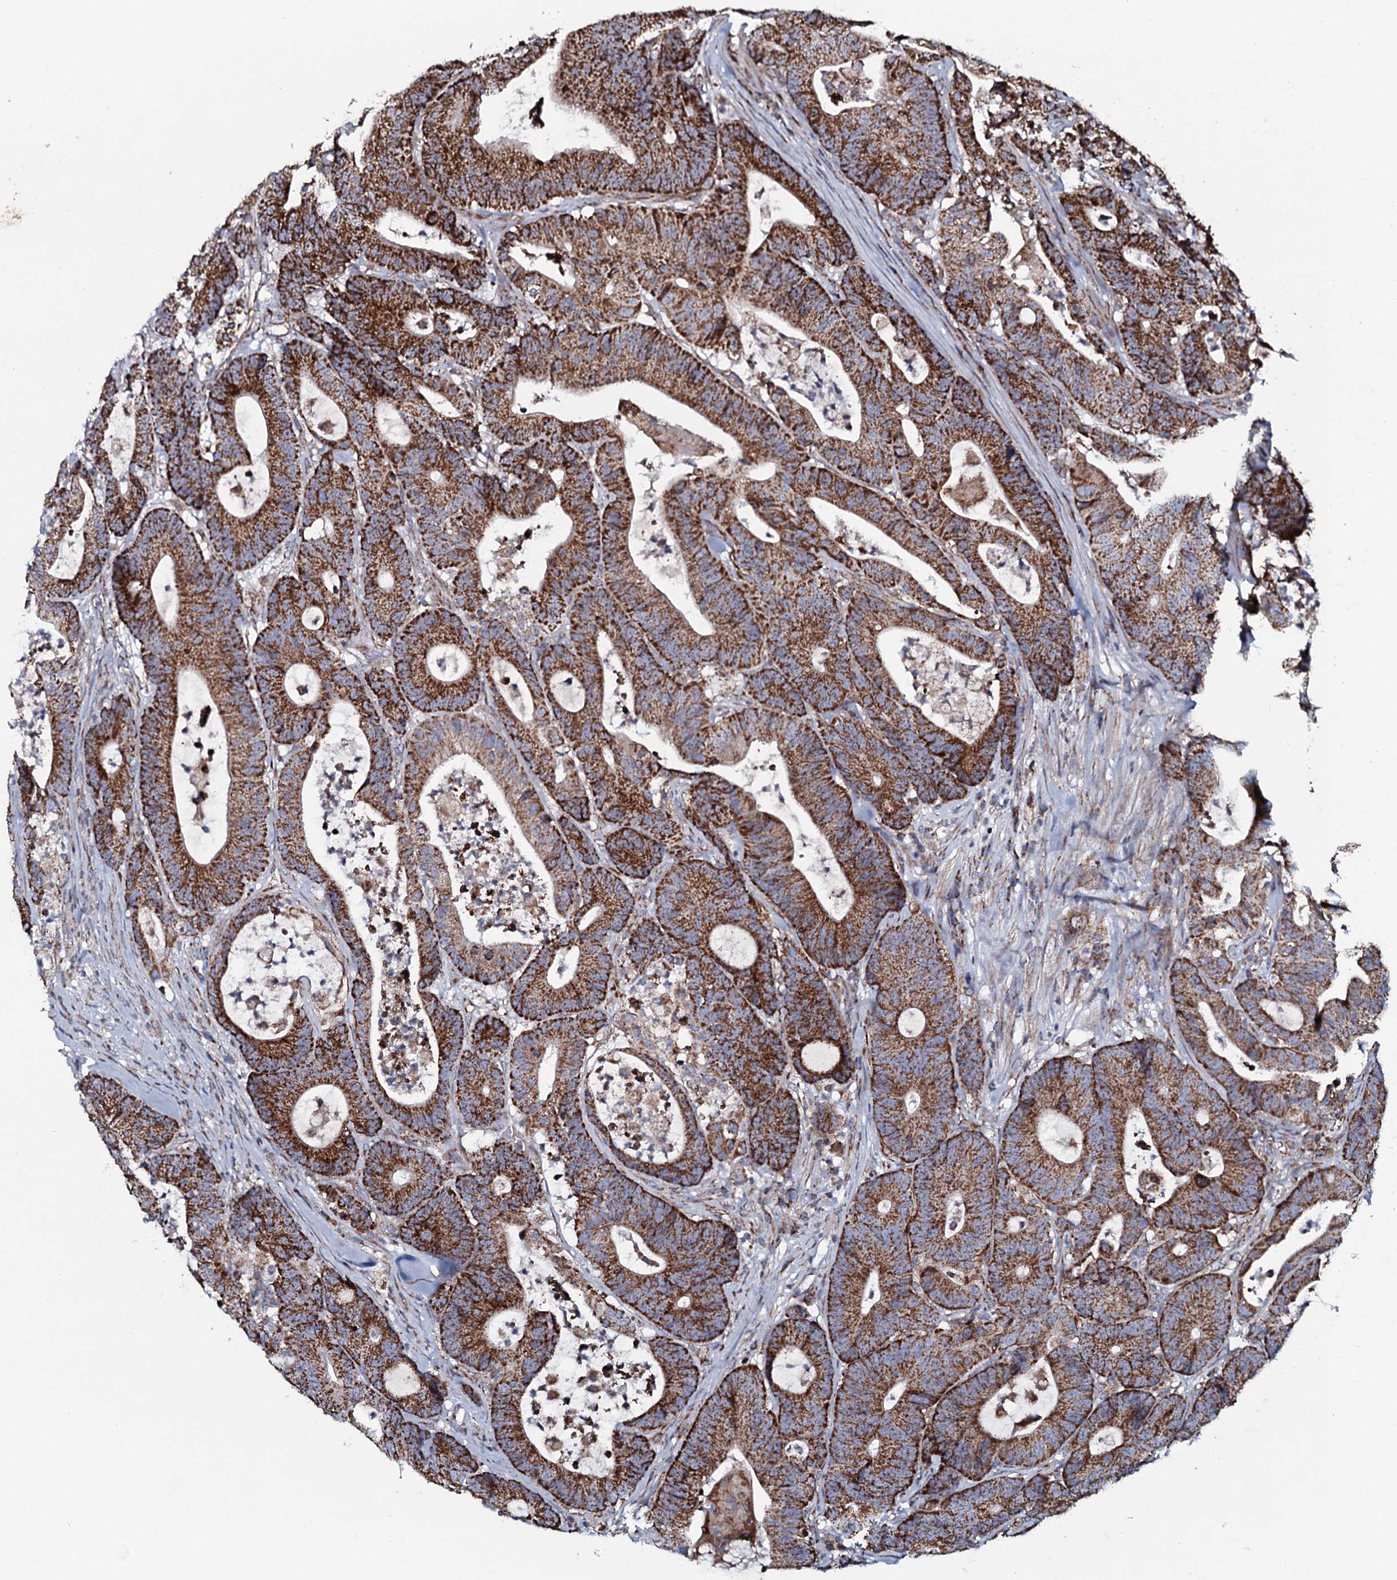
{"staining": {"intensity": "strong", "quantity": ">75%", "location": "cytoplasmic/membranous"}, "tissue": "colorectal cancer", "cell_type": "Tumor cells", "image_type": "cancer", "snomed": [{"axis": "morphology", "description": "Adenocarcinoma, NOS"}, {"axis": "topography", "description": "Colon"}], "caption": "Colorectal cancer was stained to show a protein in brown. There is high levels of strong cytoplasmic/membranous positivity in about >75% of tumor cells.", "gene": "EVC2", "patient": {"sex": "female", "age": 84}}